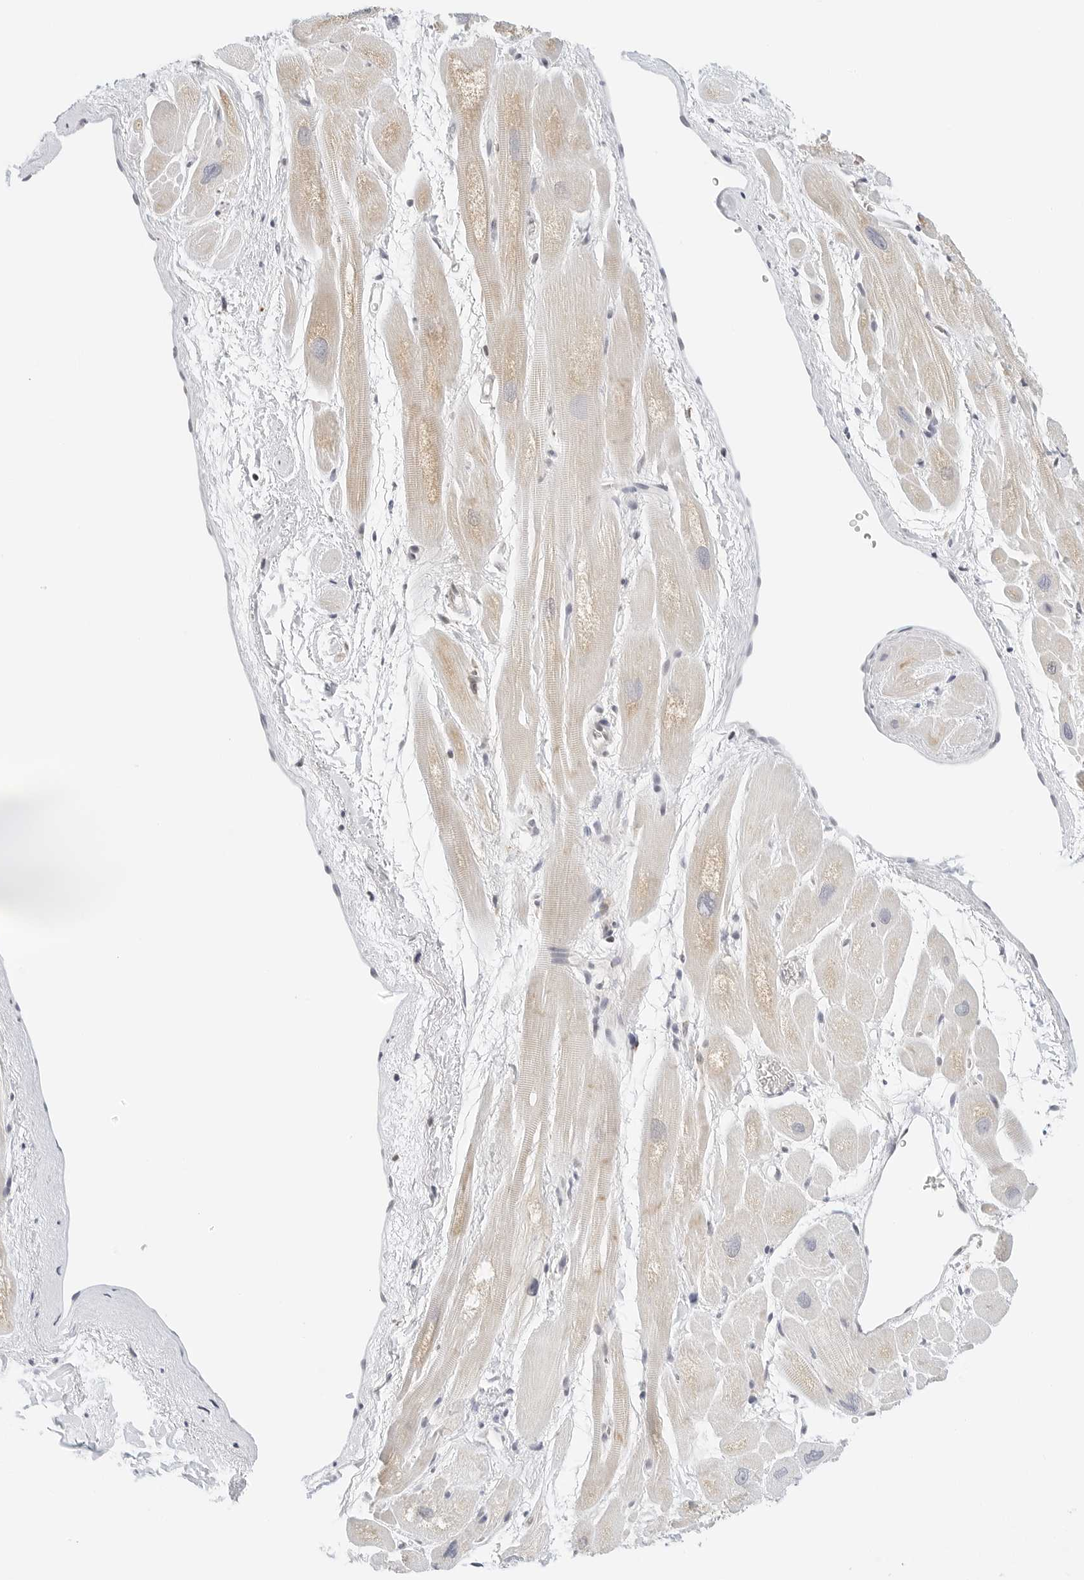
{"staining": {"intensity": "weak", "quantity": ">75%", "location": "cytoplasmic/membranous"}, "tissue": "heart muscle", "cell_type": "Cardiomyocytes", "image_type": "normal", "snomed": [{"axis": "morphology", "description": "Normal tissue, NOS"}, {"axis": "topography", "description": "Heart"}], "caption": "DAB immunohistochemical staining of normal heart muscle demonstrates weak cytoplasmic/membranous protein staining in about >75% of cardiomyocytes.", "gene": "ATL1", "patient": {"sex": "male", "age": 49}}